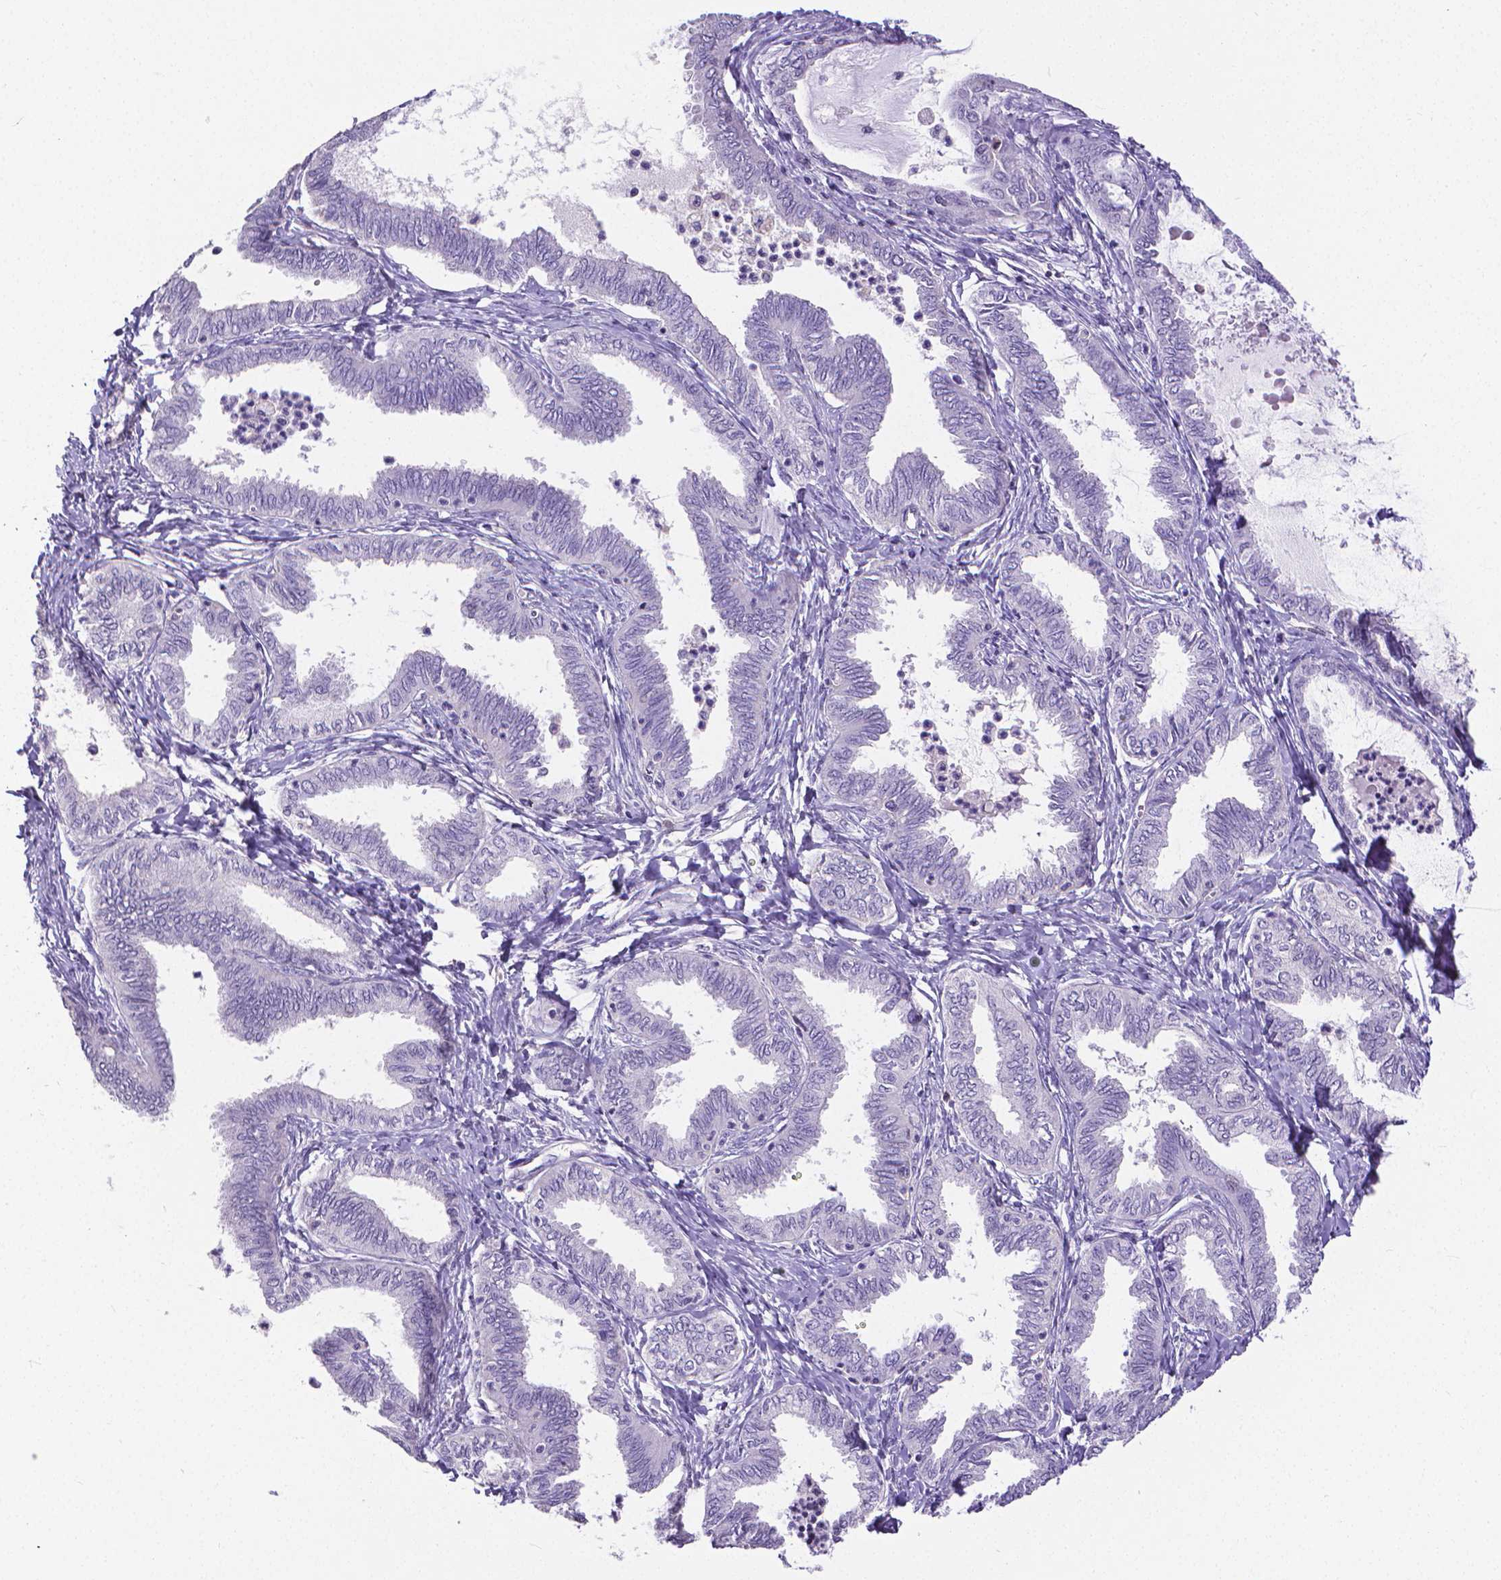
{"staining": {"intensity": "negative", "quantity": "none", "location": "none"}, "tissue": "ovarian cancer", "cell_type": "Tumor cells", "image_type": "cancer", "snomed": [{"axis": "morphology", "description": "Carcinoma, endometroid"}, {"axis": "topography", "description": "Ovary"}], "caption": "The photomicrograph displays no significant positivity in tumor cells of ovarian cancer (endometroid carcinoma). (Stains: DAB (3,3'-diaminobenzidine) immunohistochemistry with hematoxylin counter stain, Microscopy: brightfield microscopy at high magnification).", "gene": "CD4", "patient": {"sex": "female", "age": 70}}